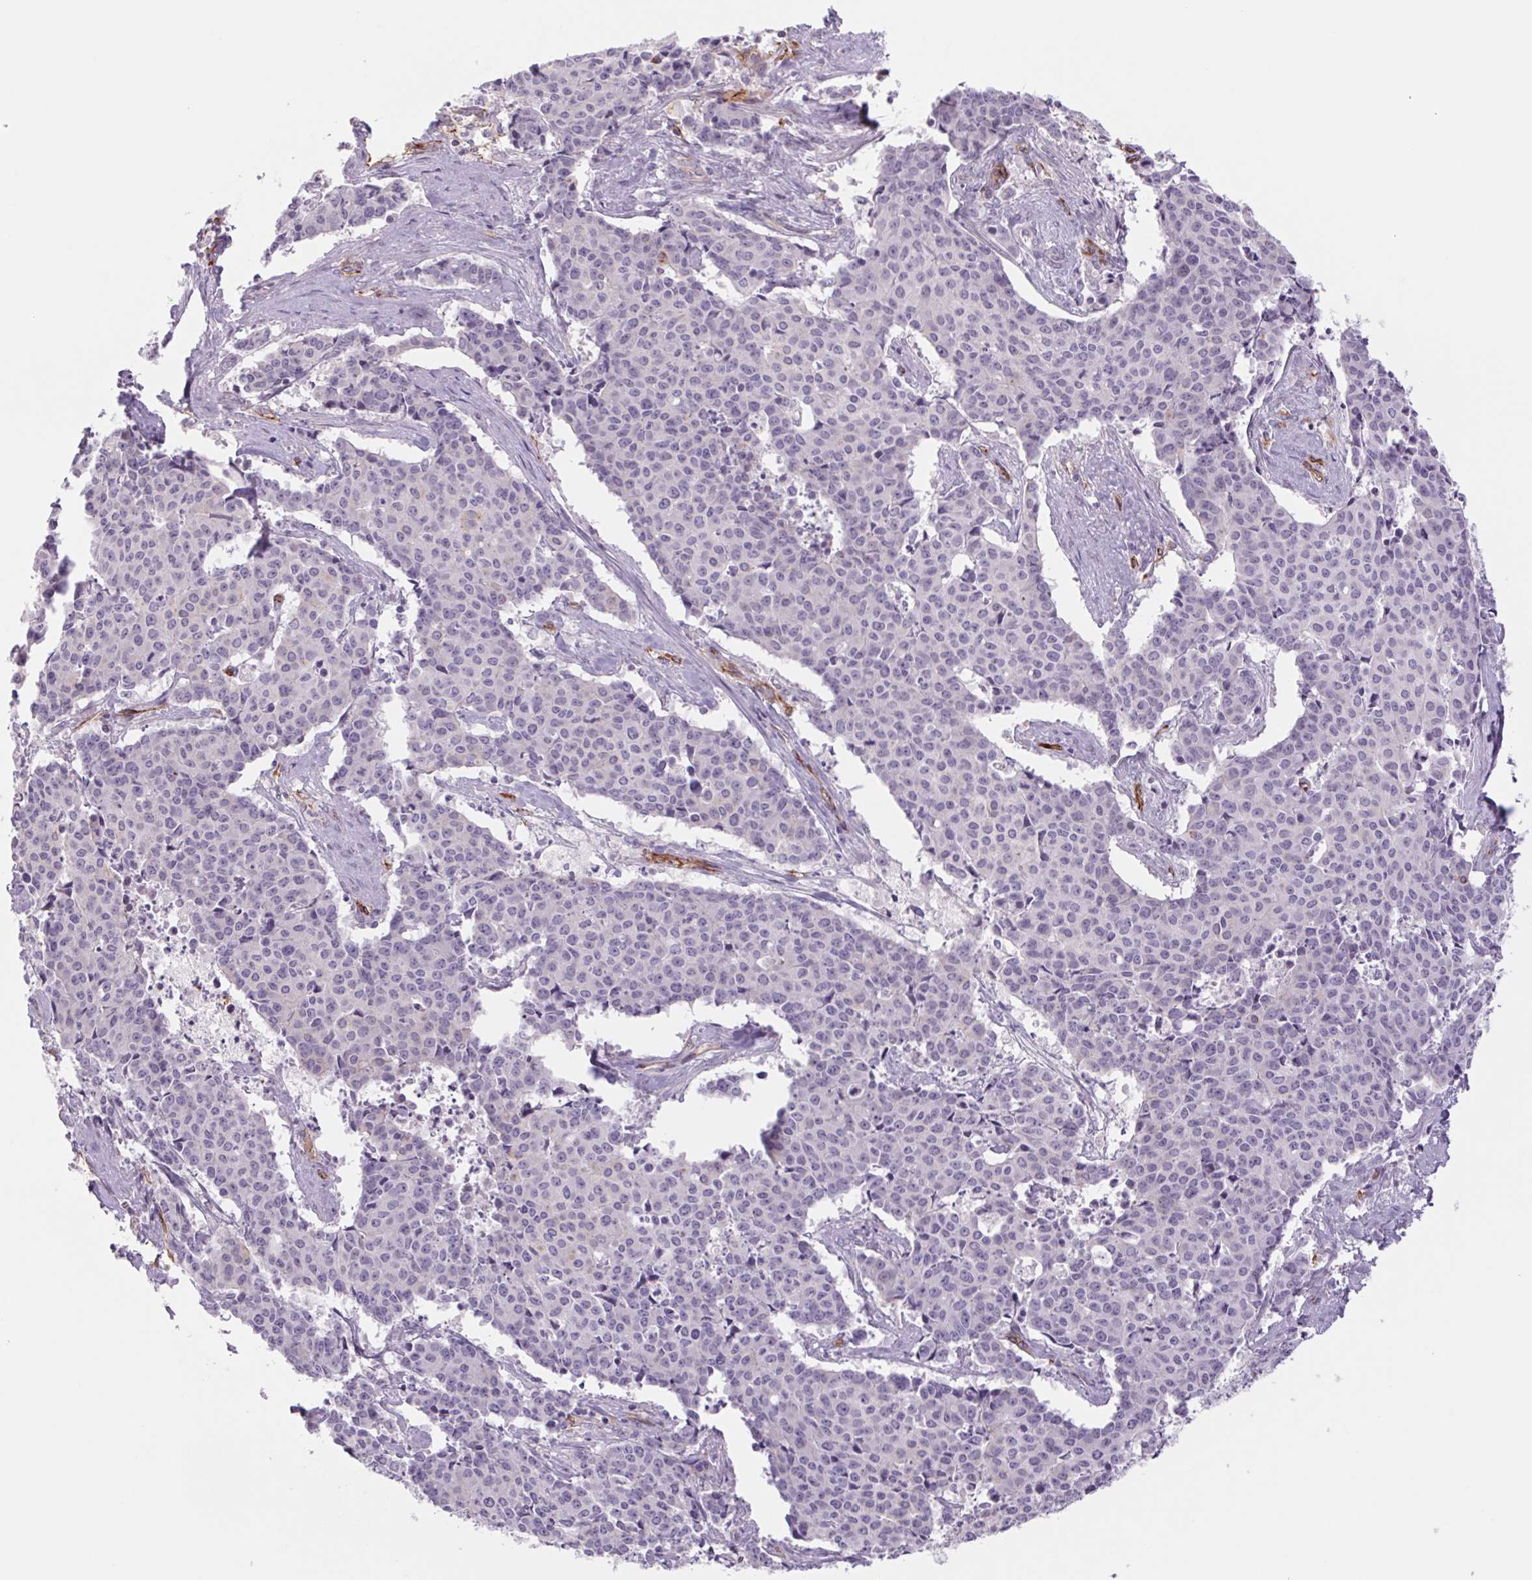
{"staining": {"intensity": "negative", "quantity": "none", "location": "none"}, "tissue": "cervical cancer", "cell_type": "Tumor cells", "image_type": "cancer", "snomed": [{"axis": "morphology", "description": "Squamous cell carcinoma, NOS"}, {"axis": "topography", "description": "Cervix"}], "caption": "Immunohistochemical staining of cervical cancer demonstrates no significant staining in tumor cells.", "gene": "MS4A13", "patient": {"sex": "female", "age": 28}}